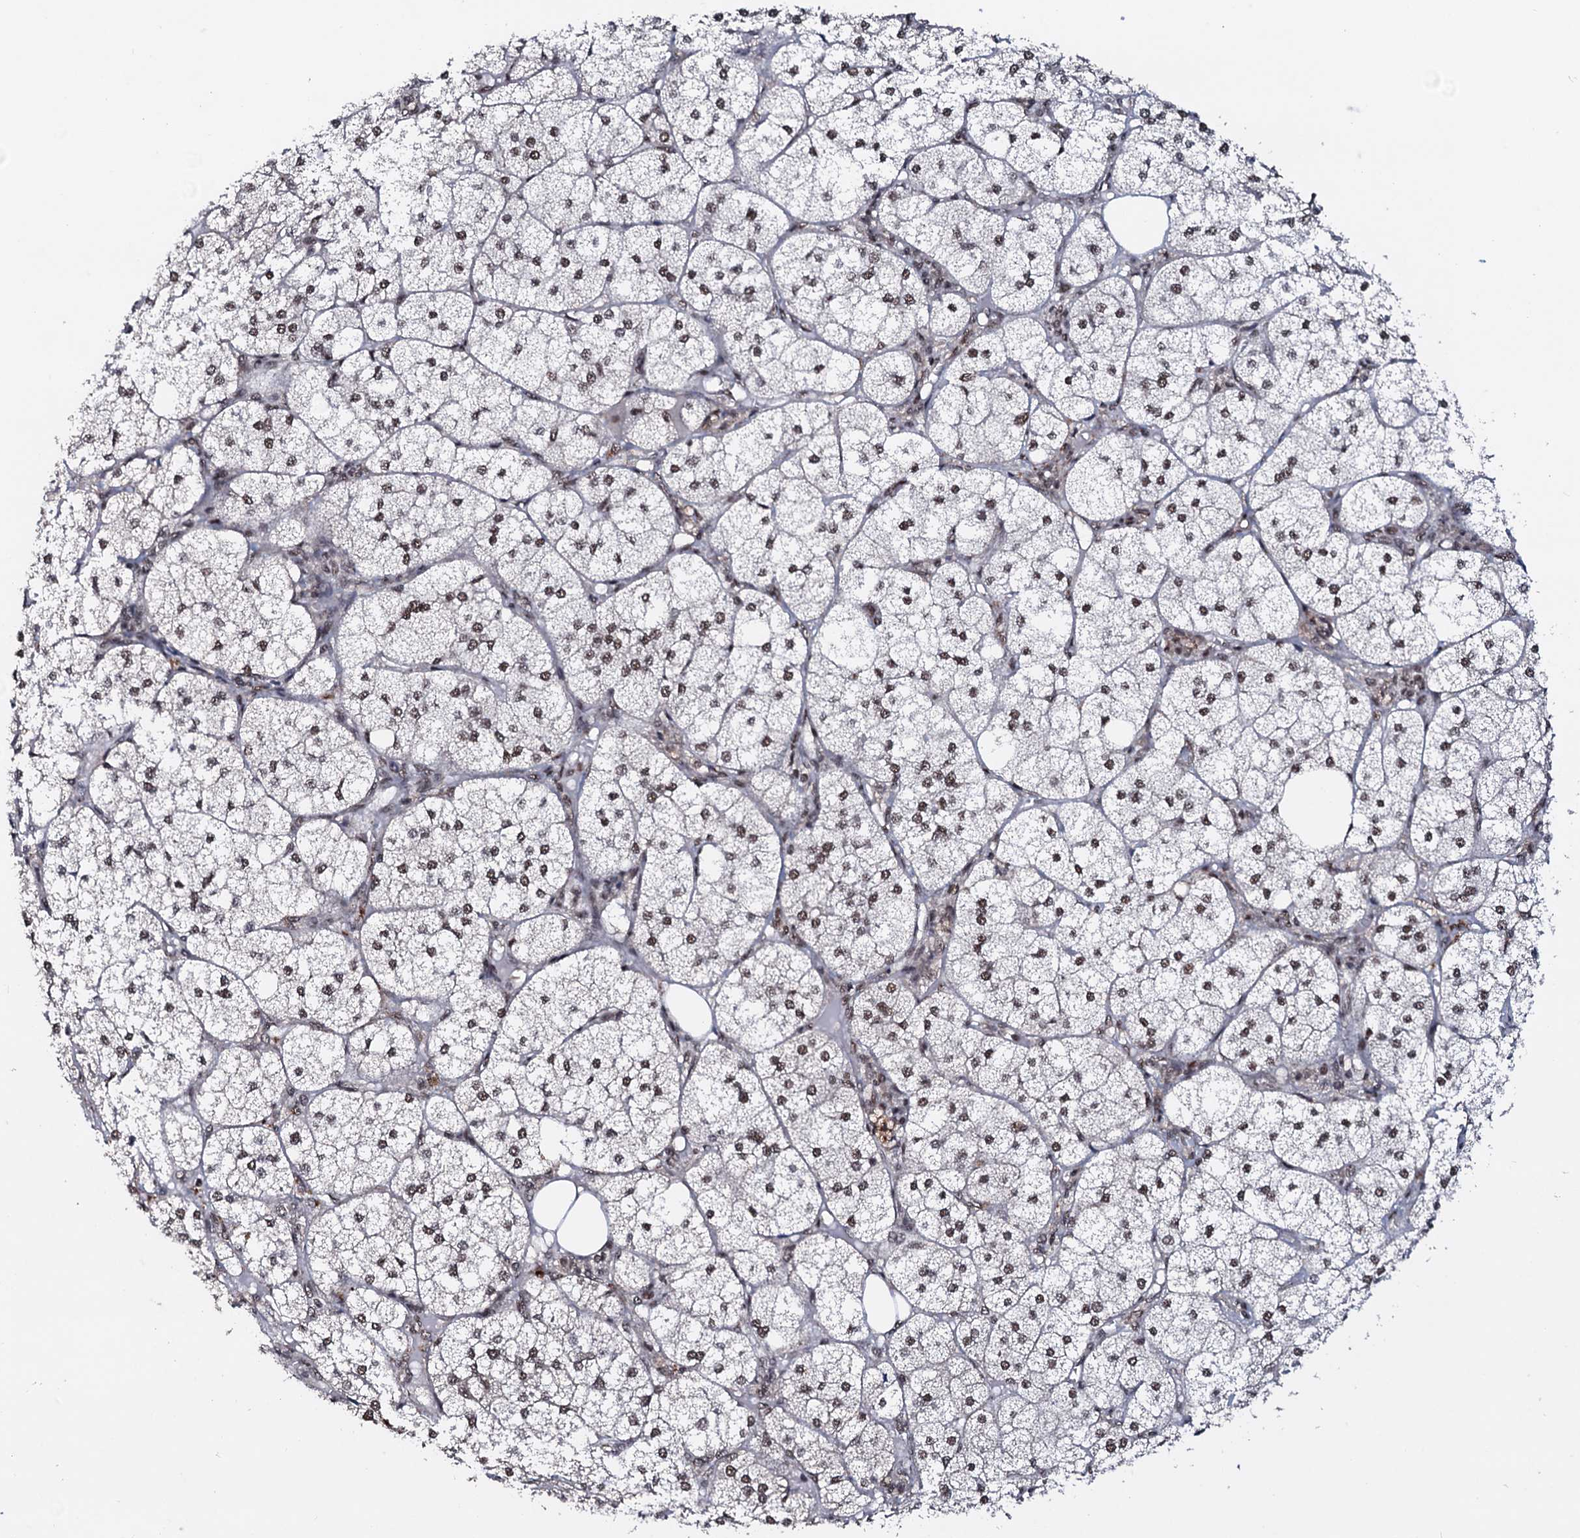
{"staining": {"intensity": "strong", "quantity": "25%-75%", "location": "nuclear"}, "tissue": "adrenal gland", "cell_type": "Glandular cells", "image_type": "normal", "snomed": [{"axis": "morphology", "description": "Normal tissue, NOS"}, {"axis": "topography", "description": "Adrenal gland"}], "caption": "A brown stain labels strong nuclear expression of a protein in glandular cells of unremarkable adrenal gland.", "gene": "PRPF18", "patient": {"sex": "female", "age": 61}}